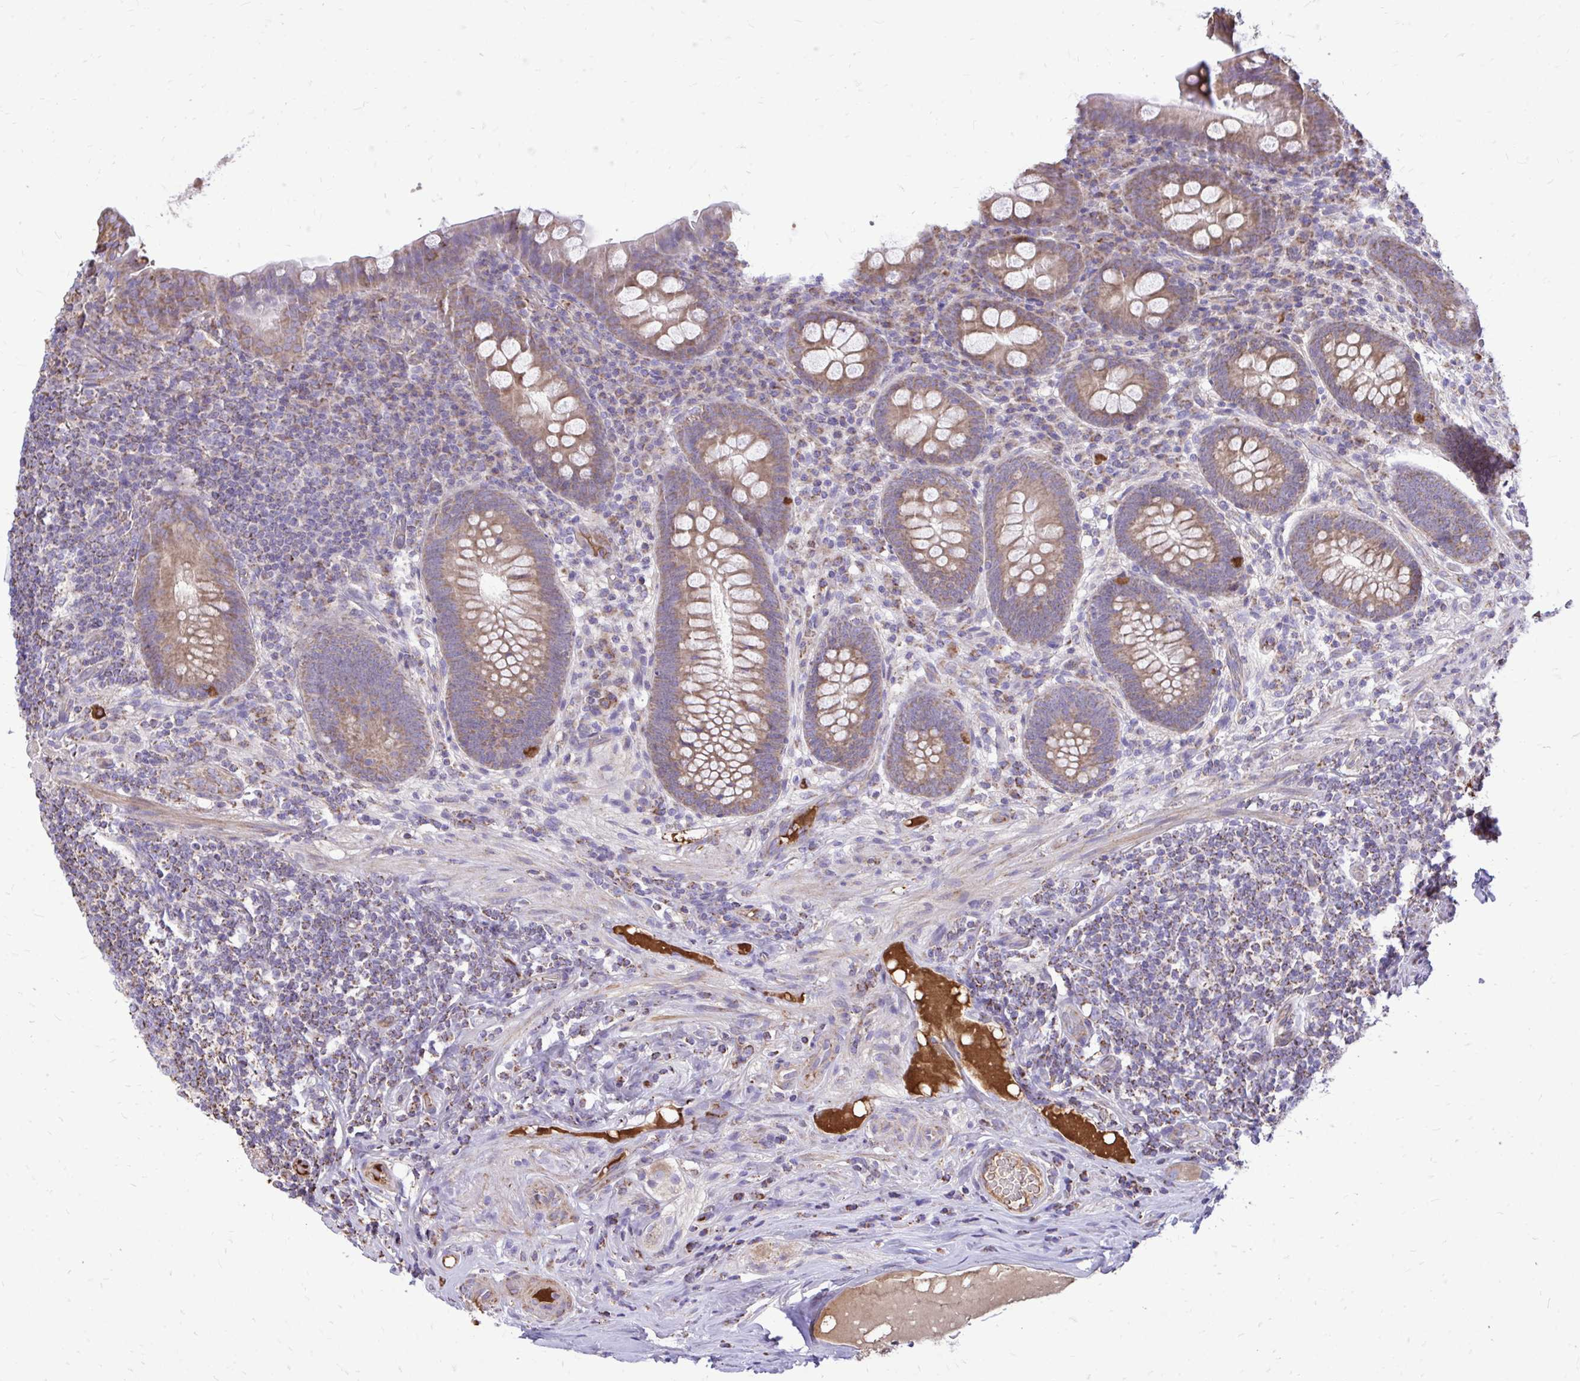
{"staining": {"intensity": "moderate", "quantity": ">75%", "location": "cytoplasmic/membranous"}, "tissue": "appendix", "cell_type": "Glandular cells", "image_type": "normal", "snomed": [{"axis": "morphology", "description": "Normal tissue, NOS"}, {"axis": "topography", "description": "Appendix"}], "caption": "Unremarkable appendix reveals moderate cytoplasmic/membranous staining in about >75% of glandular cells.", "gene": "ATP13A2", "patient": {"sex": "male", "age": 71}}